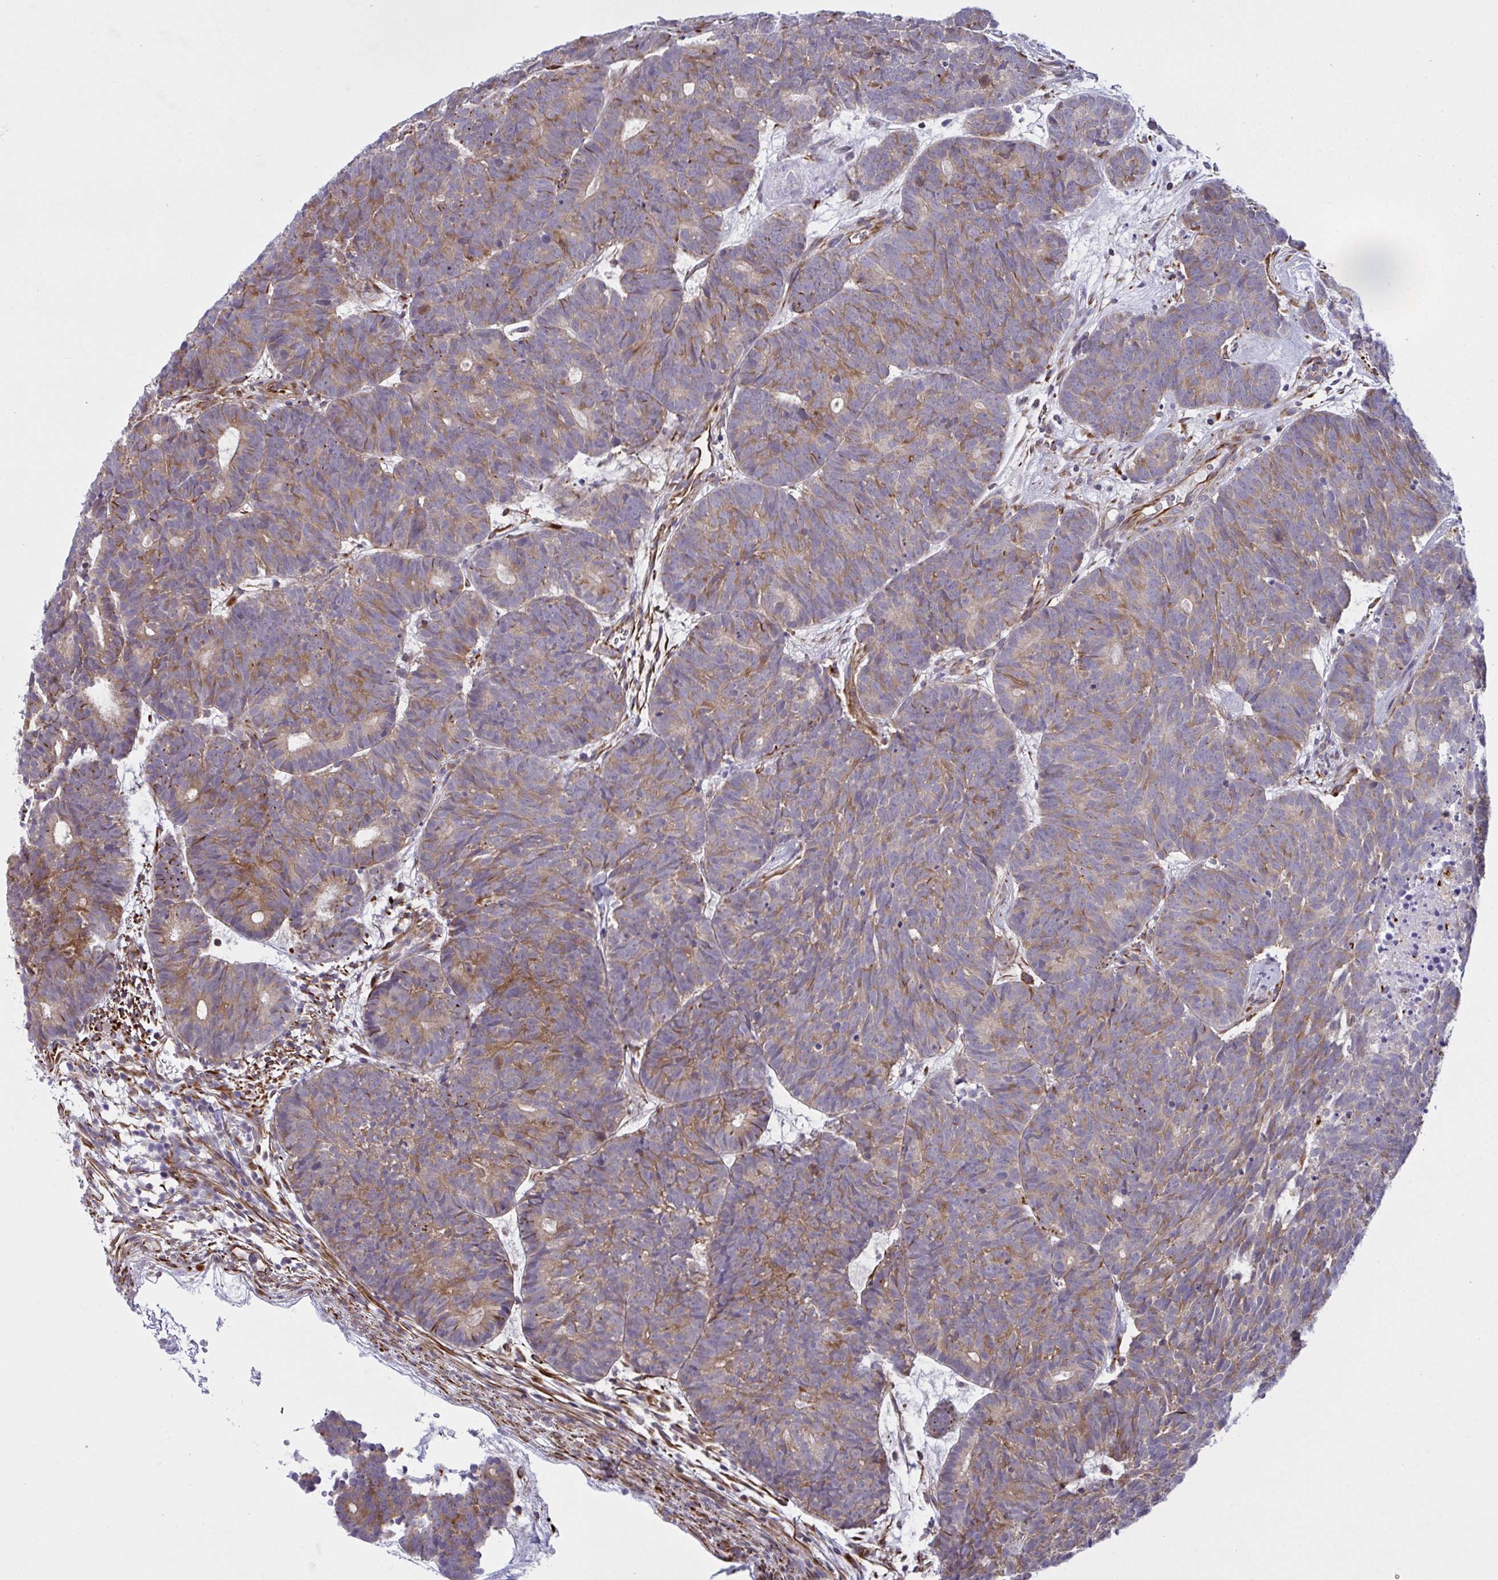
{"staining": {"intensity": "moderate", "quantity": "25%-75%", "location": "cytoplasmic/membranous"}, "tissue": "head and neck cancer", "cell_type": "Tumor cells", "image_type": "cancer", "snomed": [{"axis": "morphology", "description": "Adenocarcinoma, NOS"}, {"axis": "topography", "description": "Head-Neck"}], "caption": "Protein expression analysis of head and neck adenocarcinoma reveals moderate cytoplasmic/membranous positivity in approximately 25%-75% of tumor cells.", "gene": "DCBLD1", "patient": {"sex": "female", "age": 81}}